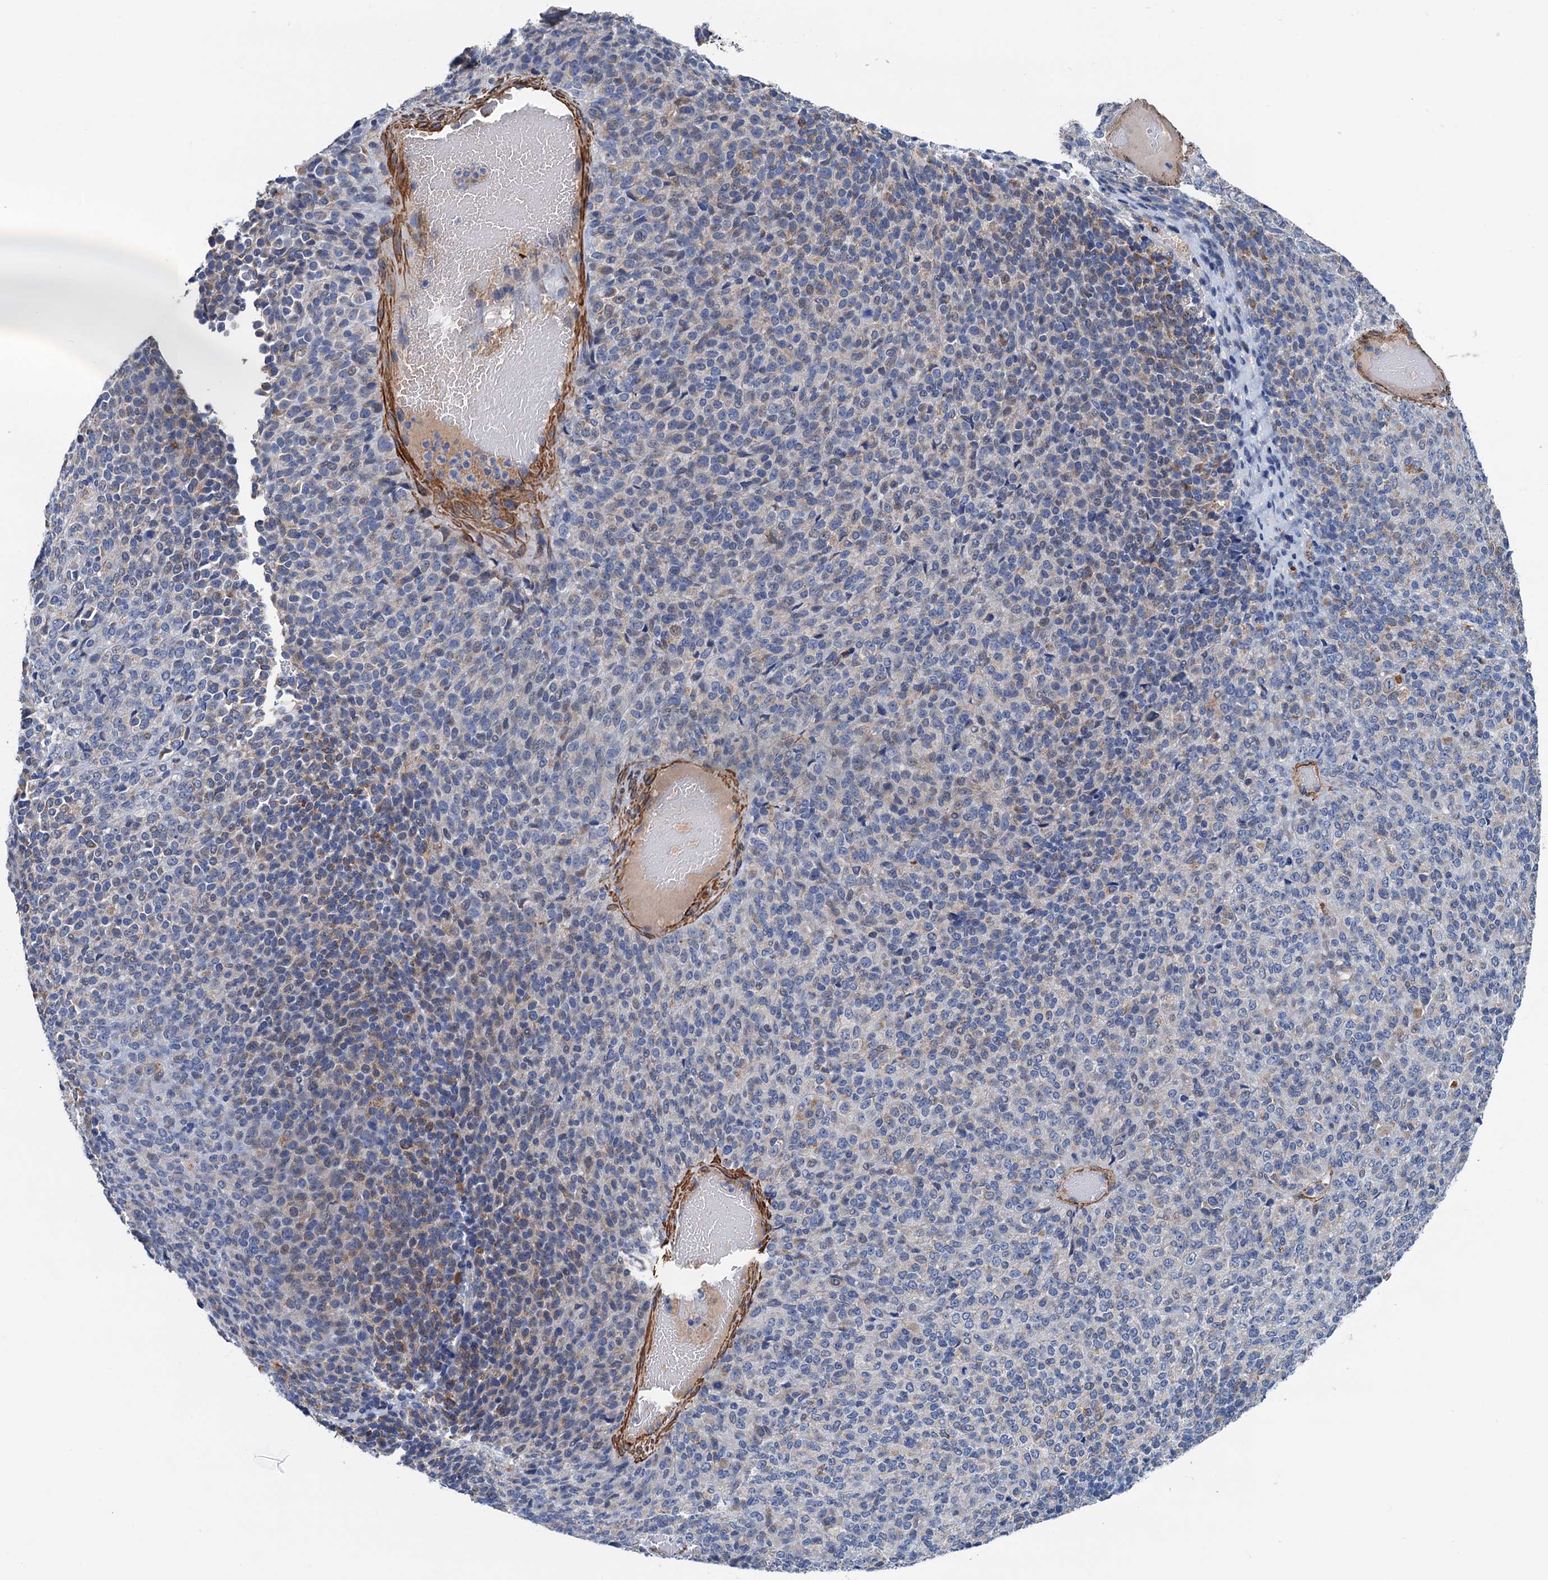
{"staining": {"intensity": "weak", "quantity": "<25%", "location": "cytoplasmic/membranous"}, "tissue": "melanoma", "cell_type": "Tumor cells", "image_type": "cancer", "snomed": [{"axis": "morphology", "description": "Malignant melanoma, Metastatic site"}, {"axis": "topography", "description": "Brain"}], "caption": "The IHC micrograph has no significant positivity in tumor cells of malignant melanoma (metastatic site) tissue. The staining was performed using DAB to visualize the protein expression in brown, while the nuclei were stained in blue with hematoxylin (Magnification: 20x).", "gene": "CSTPP1", "patient": {"sex": "female", "age": 56}}